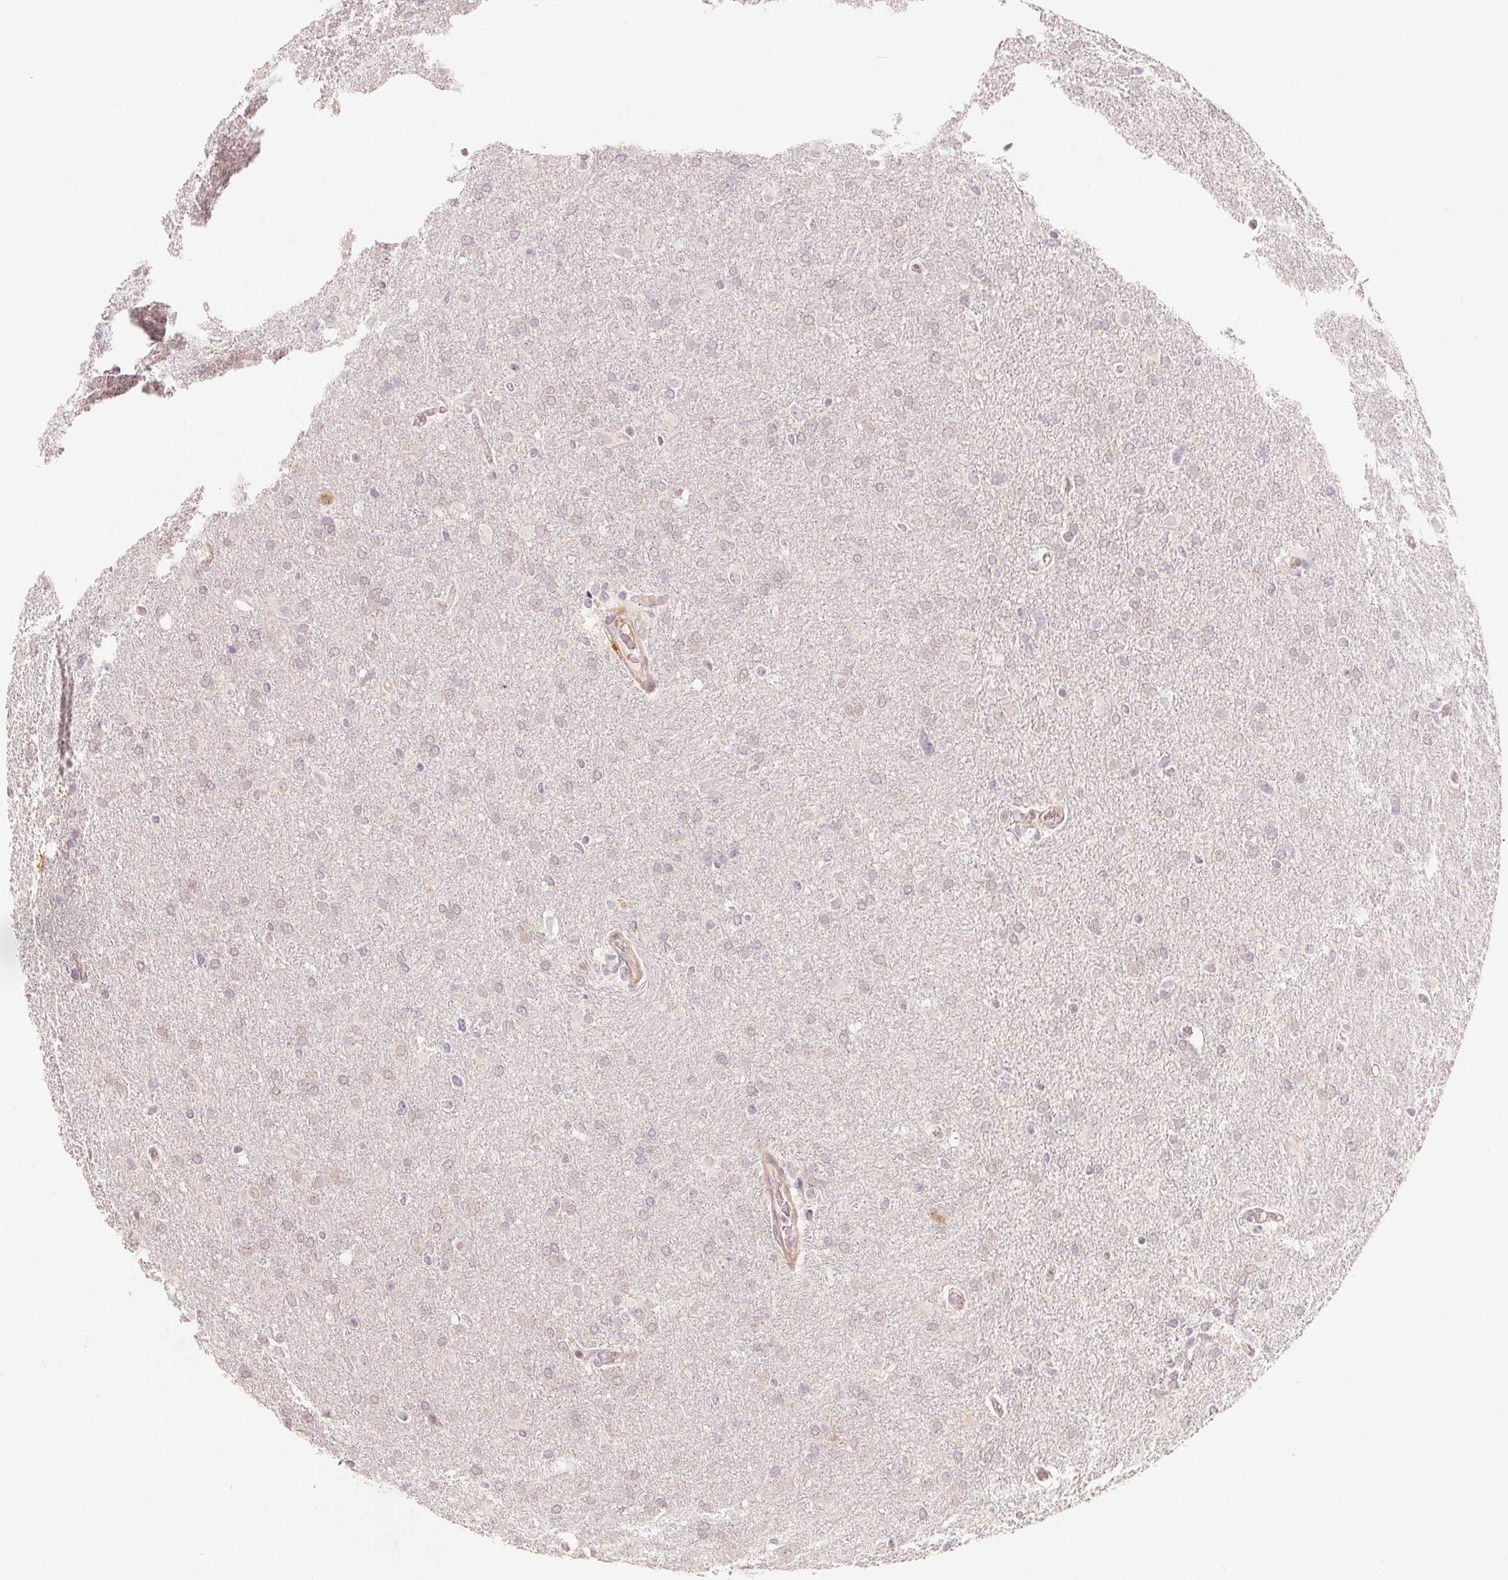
{"staining": {"intensity": "negative", "quantity": "none", "location": "none"}, "tissue": "glioma", "cell_type": "Tumor cells", "image_type": "cancer", "snomed": [{"axis": "morphology", "description": "Glioma, malignant, High grade"}, {"axis": "topography", "description": "Brain"}], "caption": "This is a image of IHC staining of glioma, which shows no expression in tumor cells.", "gene": "DENND2C", "patient": {"sex": "male", "age": 68}}